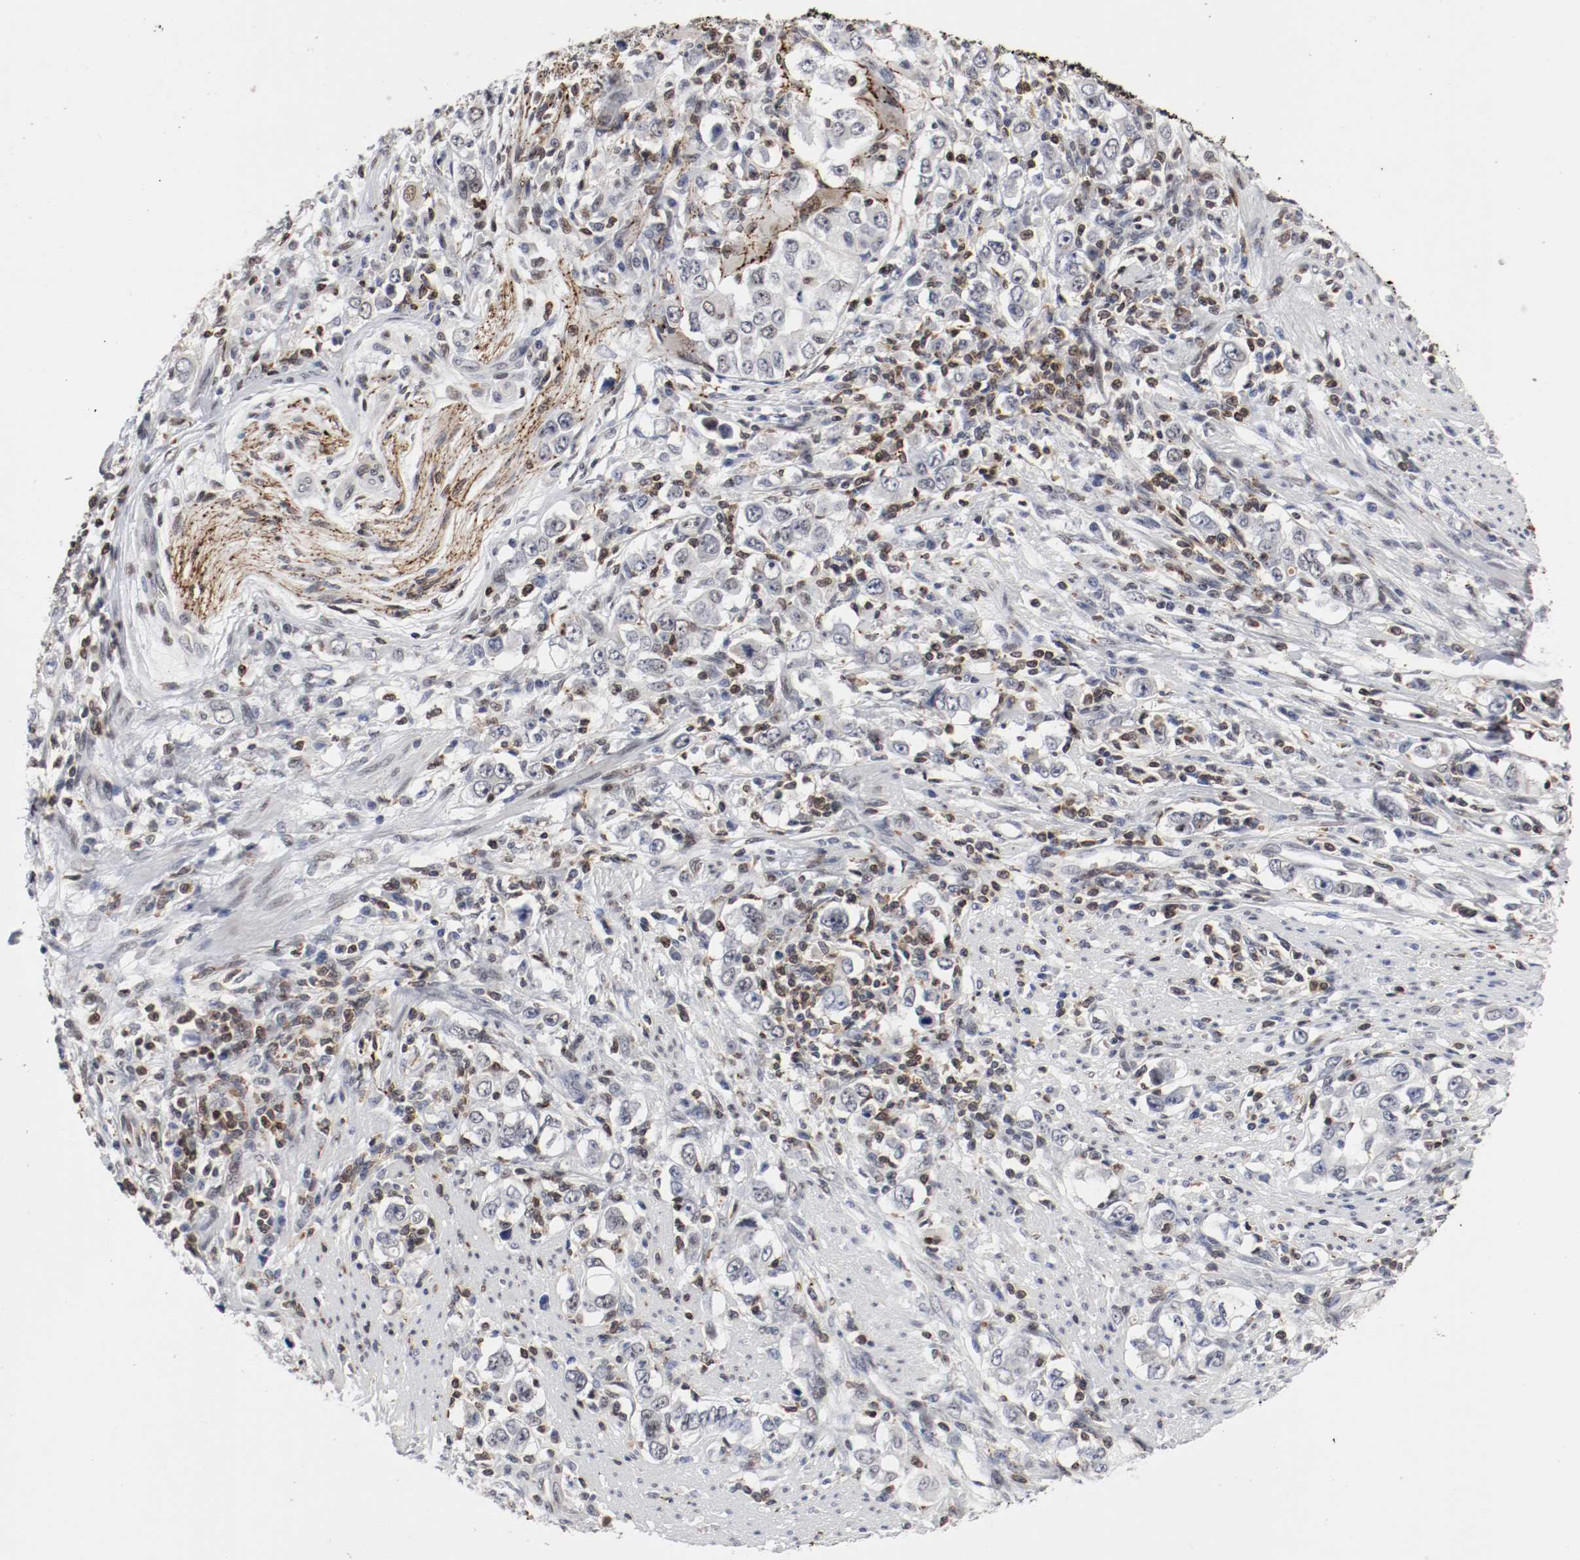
{"staining": {"intensity": "negative", "quantity": "none", "location": "none"}, "tissue": "stomach cancer", "cell_type": "Tumor cells", "image_type": "cancer", "snomed": [{"axis": "morphology", "description": "Adenocarcinoma, NOS"}, {"axis": "topography", "description": "Stomach, lower"}], "caption": "The histopathology image exhibits no staining of tumor cells in adenocarcinoma (stomach).", "gene": "JUND", "patient": {"sex": "female", "age": 72}}